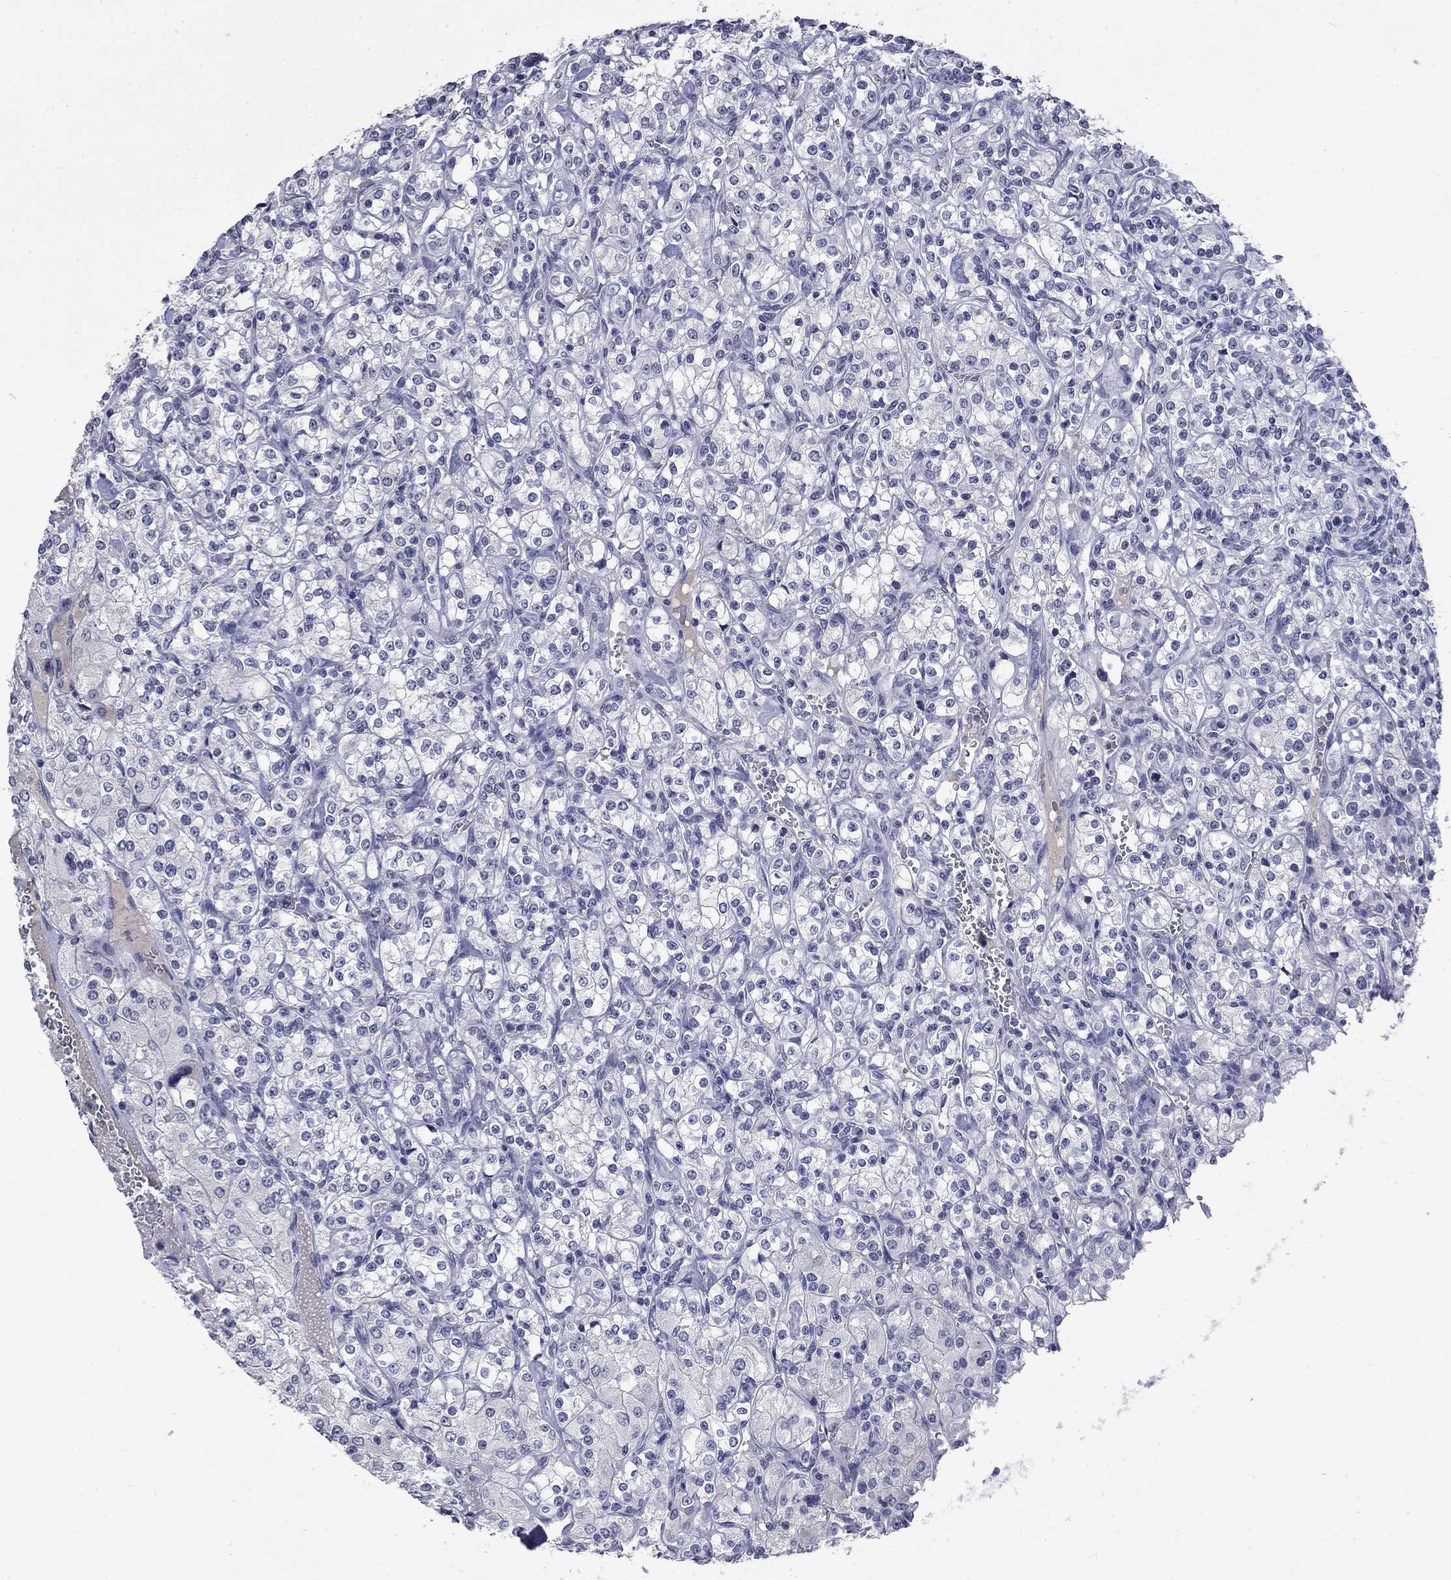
{"staining": {"intensity": "negative", "quantity": "none", "location": "none"}, "tissue": "renal cancer", "cell_type": "Tumor cells", "image_type": "cancer", "snomed": [{"axis": "morphology", "description": "Adenocarcinoma, NOS"}, {"axis": "topography", "description": "Kidney"}], "caption": "High magnification brightfield microscopy of renal cancer stained with DAB (brown) and counterstained with hematoxylin (blue): tumor cells show no significant staining.", "gene": "SLC51A", "patient": {"sex": "male", "age": 77}}